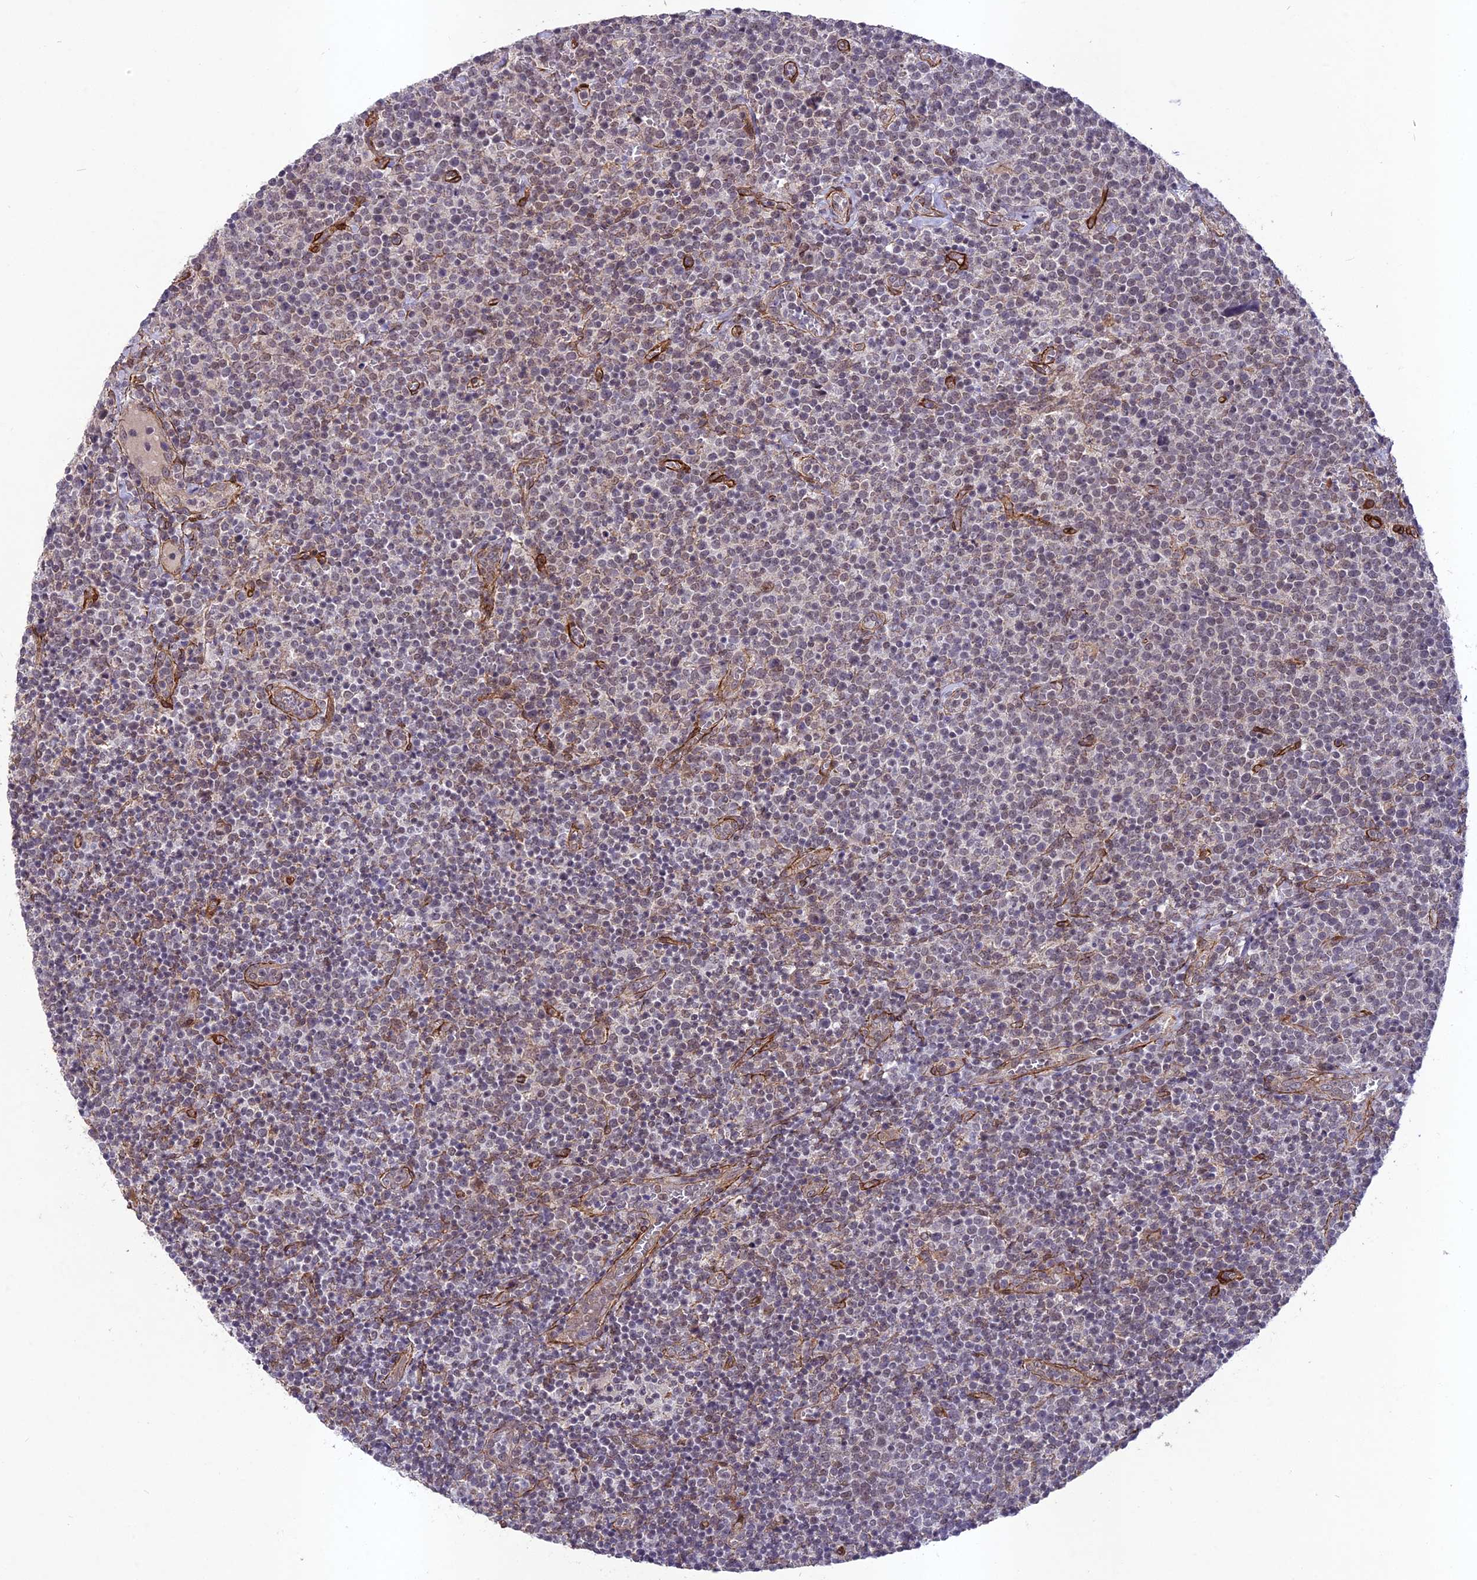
{"staining": {"intensity": "negative", "quantity": "none", "location": "none"}, "tissue": "lymphoma", "cell_type": "Tumor cells", "image_type": "cancer", "snomed": [{"axis": "morphology", "description": "Malignant lymphoma, non-Hodgkin's type, High grade"}, {"axis": "topography", "description": "Lymph node"}], "caption": "High-grade malignant lymphoma, non-Hodgkin's type was stained to show a protein in brown. There is no significant staining in tumor cells. (DAB immunohistochemistry (IHC) visualized using brightfield microscopy, high magnification).", "gene": "TNS1", "patient": {"sex": "male", "age": 61}}